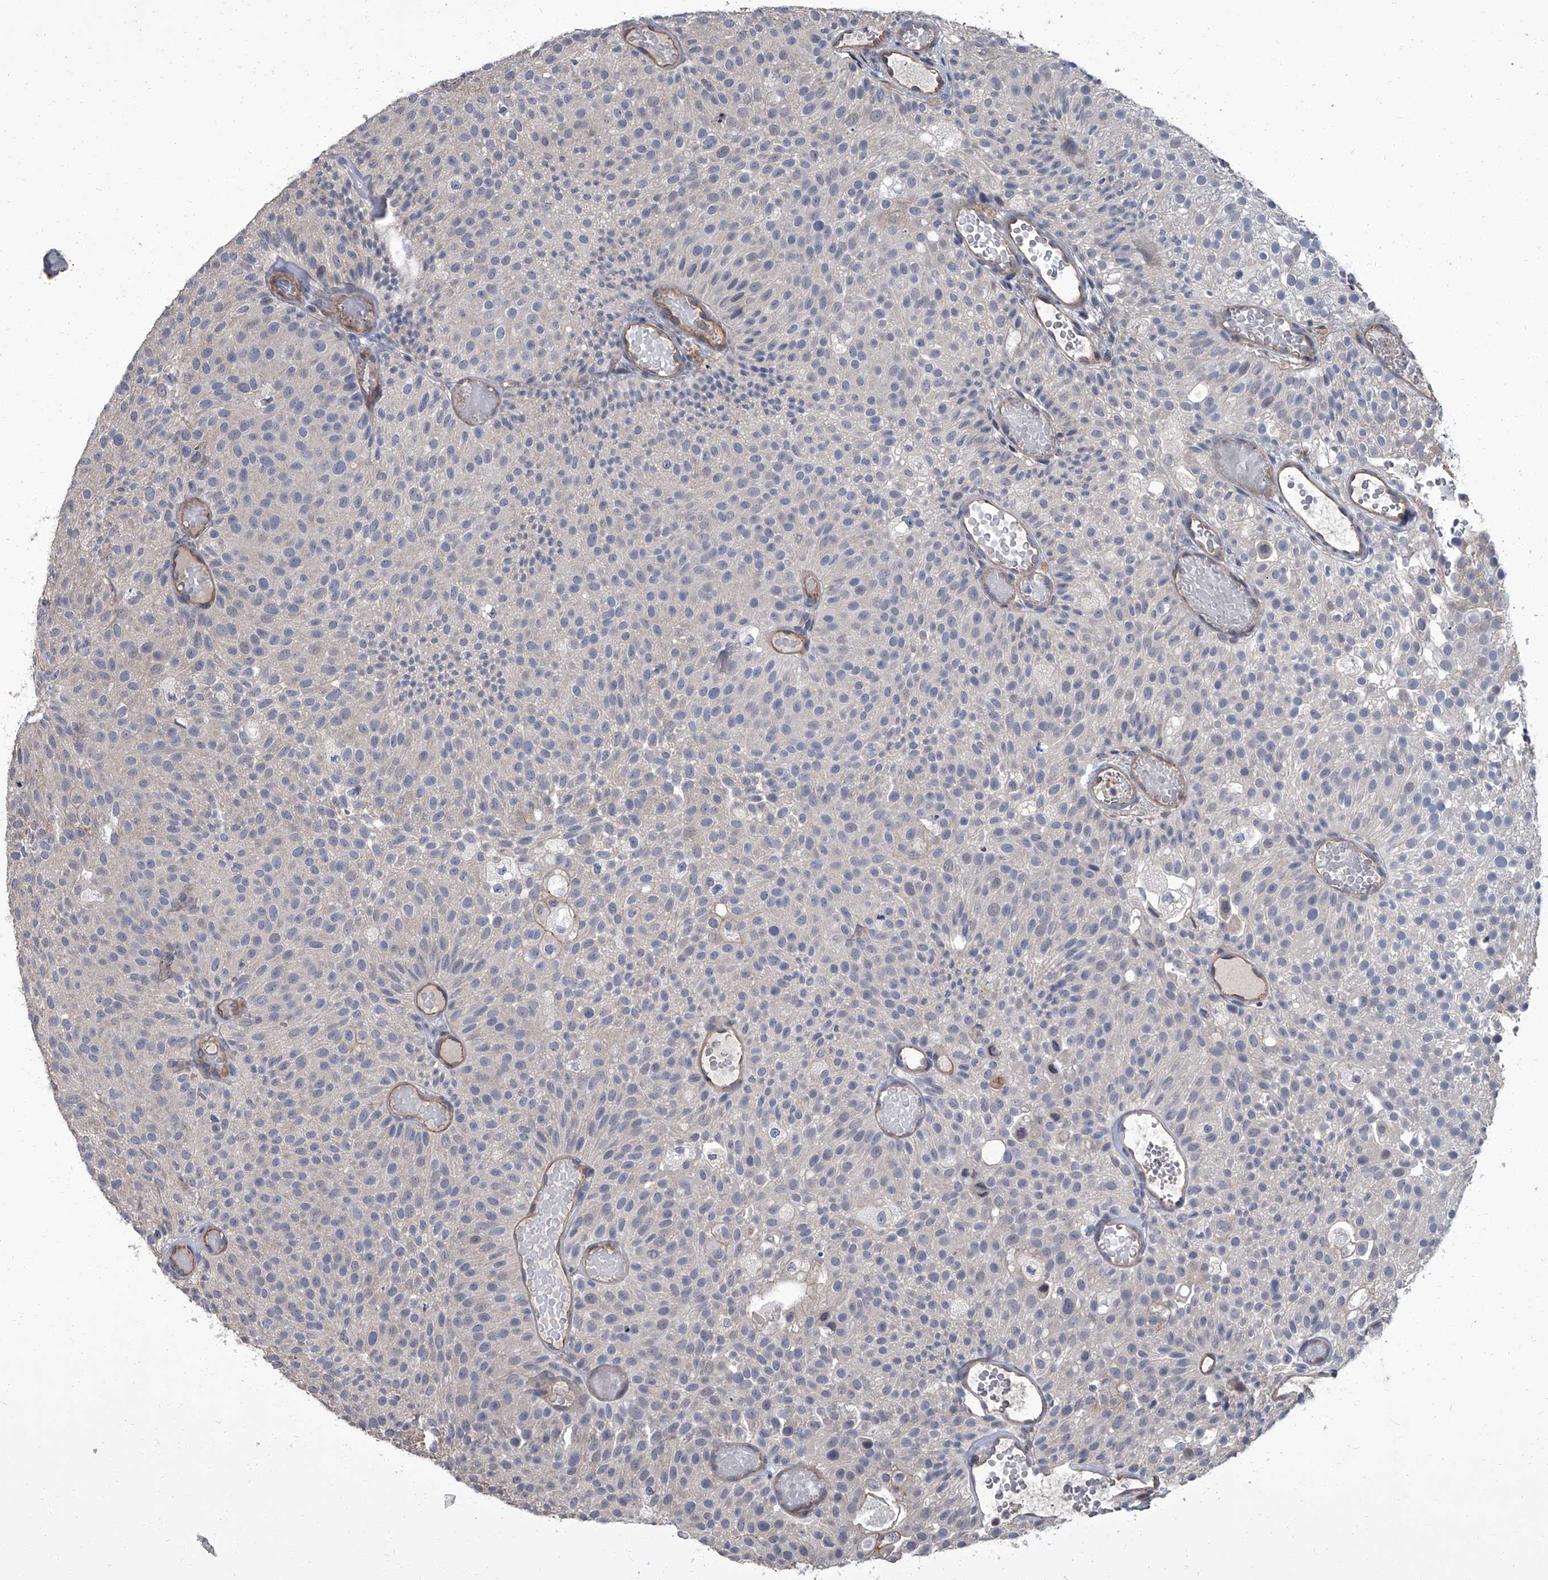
{"staining": {"intensity": "negative", "quantity": "none", "location": "none"}, "tissue": "urothelial cancer", "cell_type": "Tumor cells", "image_type": "cancer", "snomed": [{"axis": "morphology", "description": "Urothelial carcinoma, Low grade"}, {"axis": "topography", "description": "Urinary bladder"}], "caption": "A photomicrograph of urothelial cancer stained for a protein reveals no brown staining in tumor cells. (DAB immunohistochemistry (IHC), high magnification).", "gene": "SIRT4", "patient": {"sex": "male", "age": 78}}